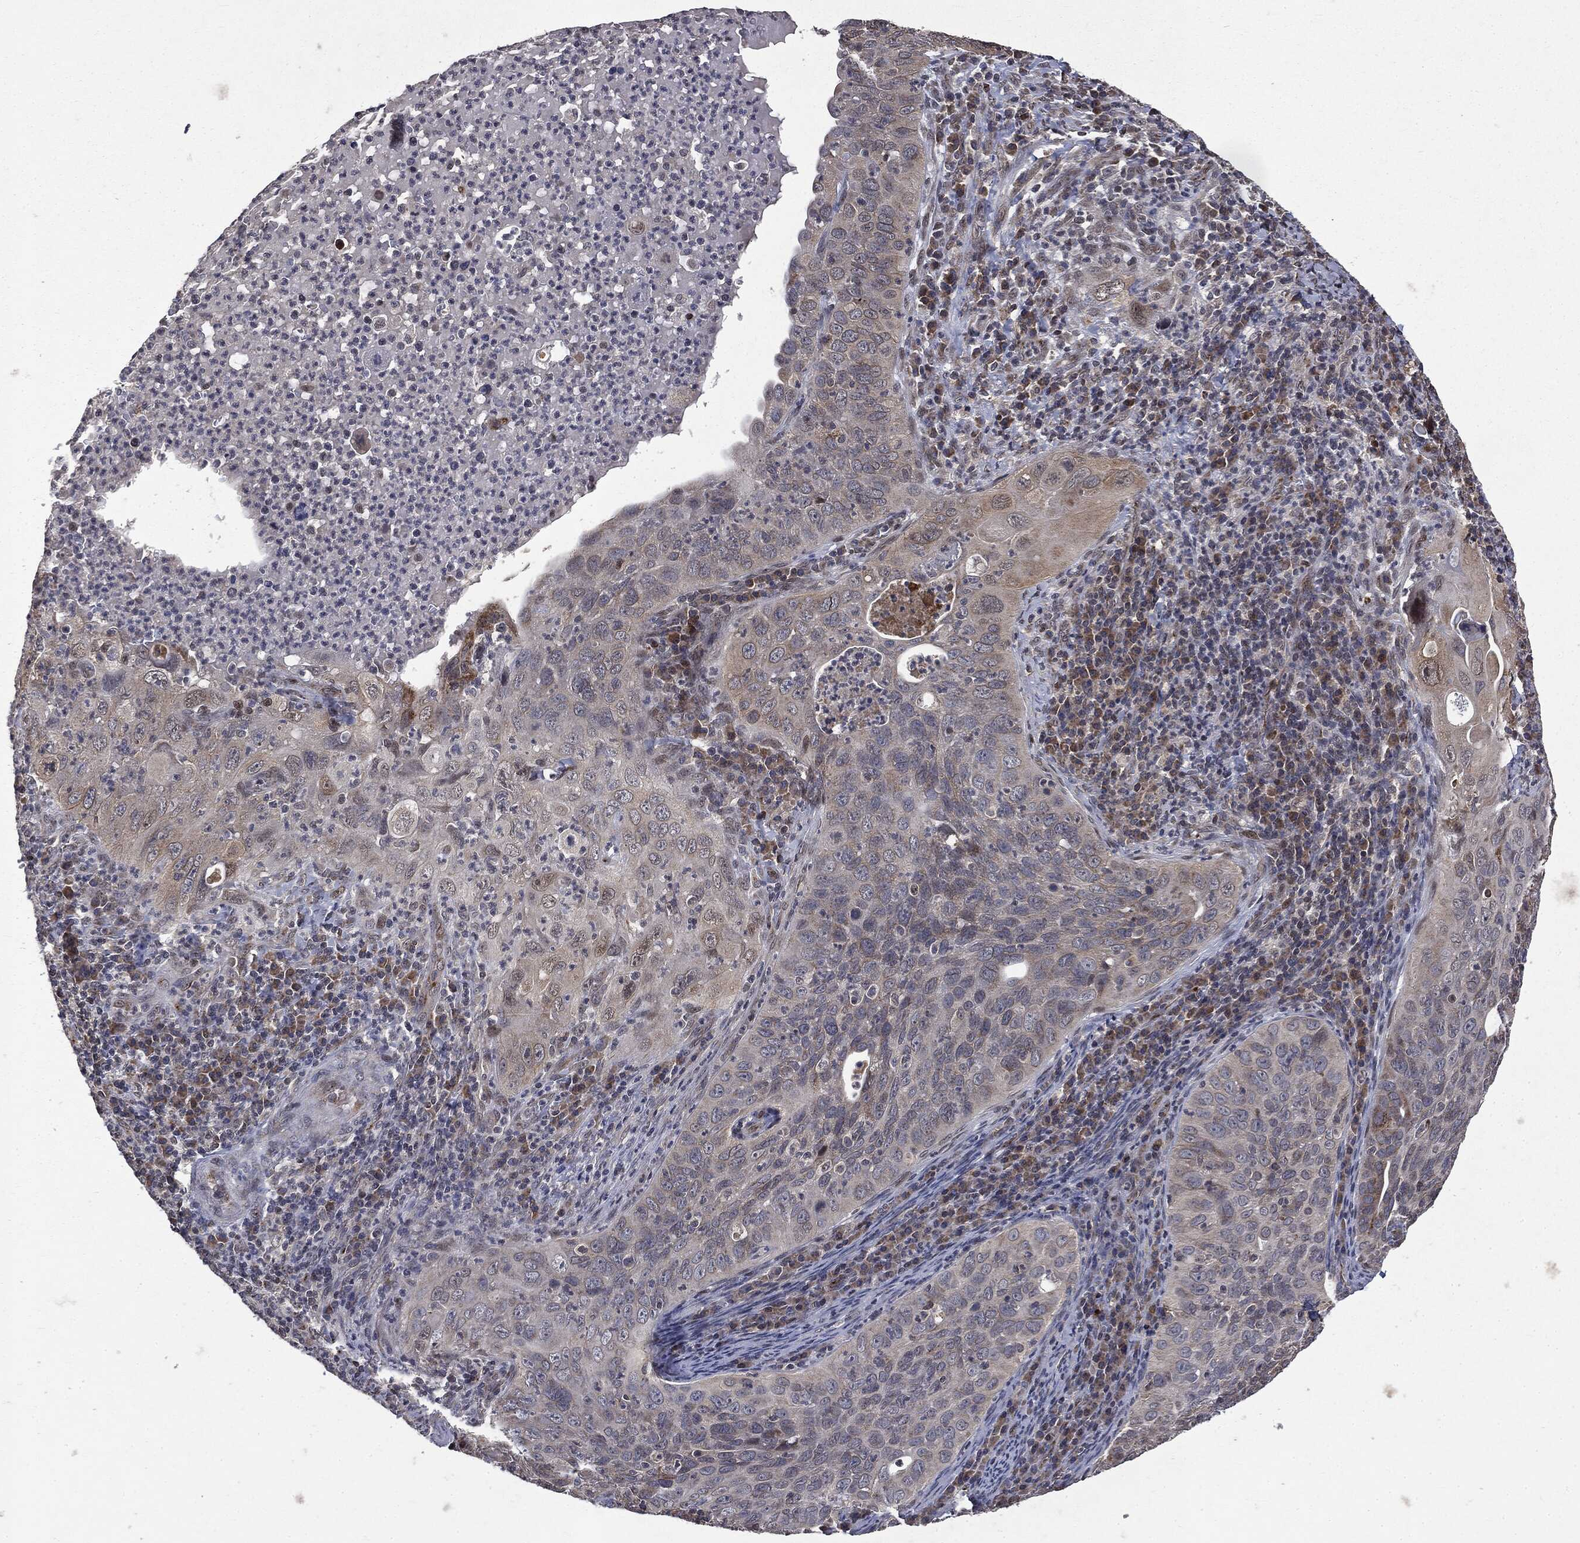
{"staining": {"intensity": "weak", "quantity": "<25%", "location": "cytoplasmic/membranous"}, "tissue": "cervical cancer", "cell_type": "Tumor cells", "image_type": "cancer", "snomed": [{"axis": "morphology", "description": "Squamous cell carcinoma, NOS"}, {"axis": "topography", "description": "Cervix"}], "caption": "Protein analysis of cervical cancer (squamous cell carcinoma) reveals no significant positivity in tumor cells. (Stains: DAB immunohistochemistry (IHC) with hematoxylin counter stain, Microscopy: brightfield microscopy at high magnification).", "gene": "PLPPR2", "patient": {"sex": "female", "age": 26}}